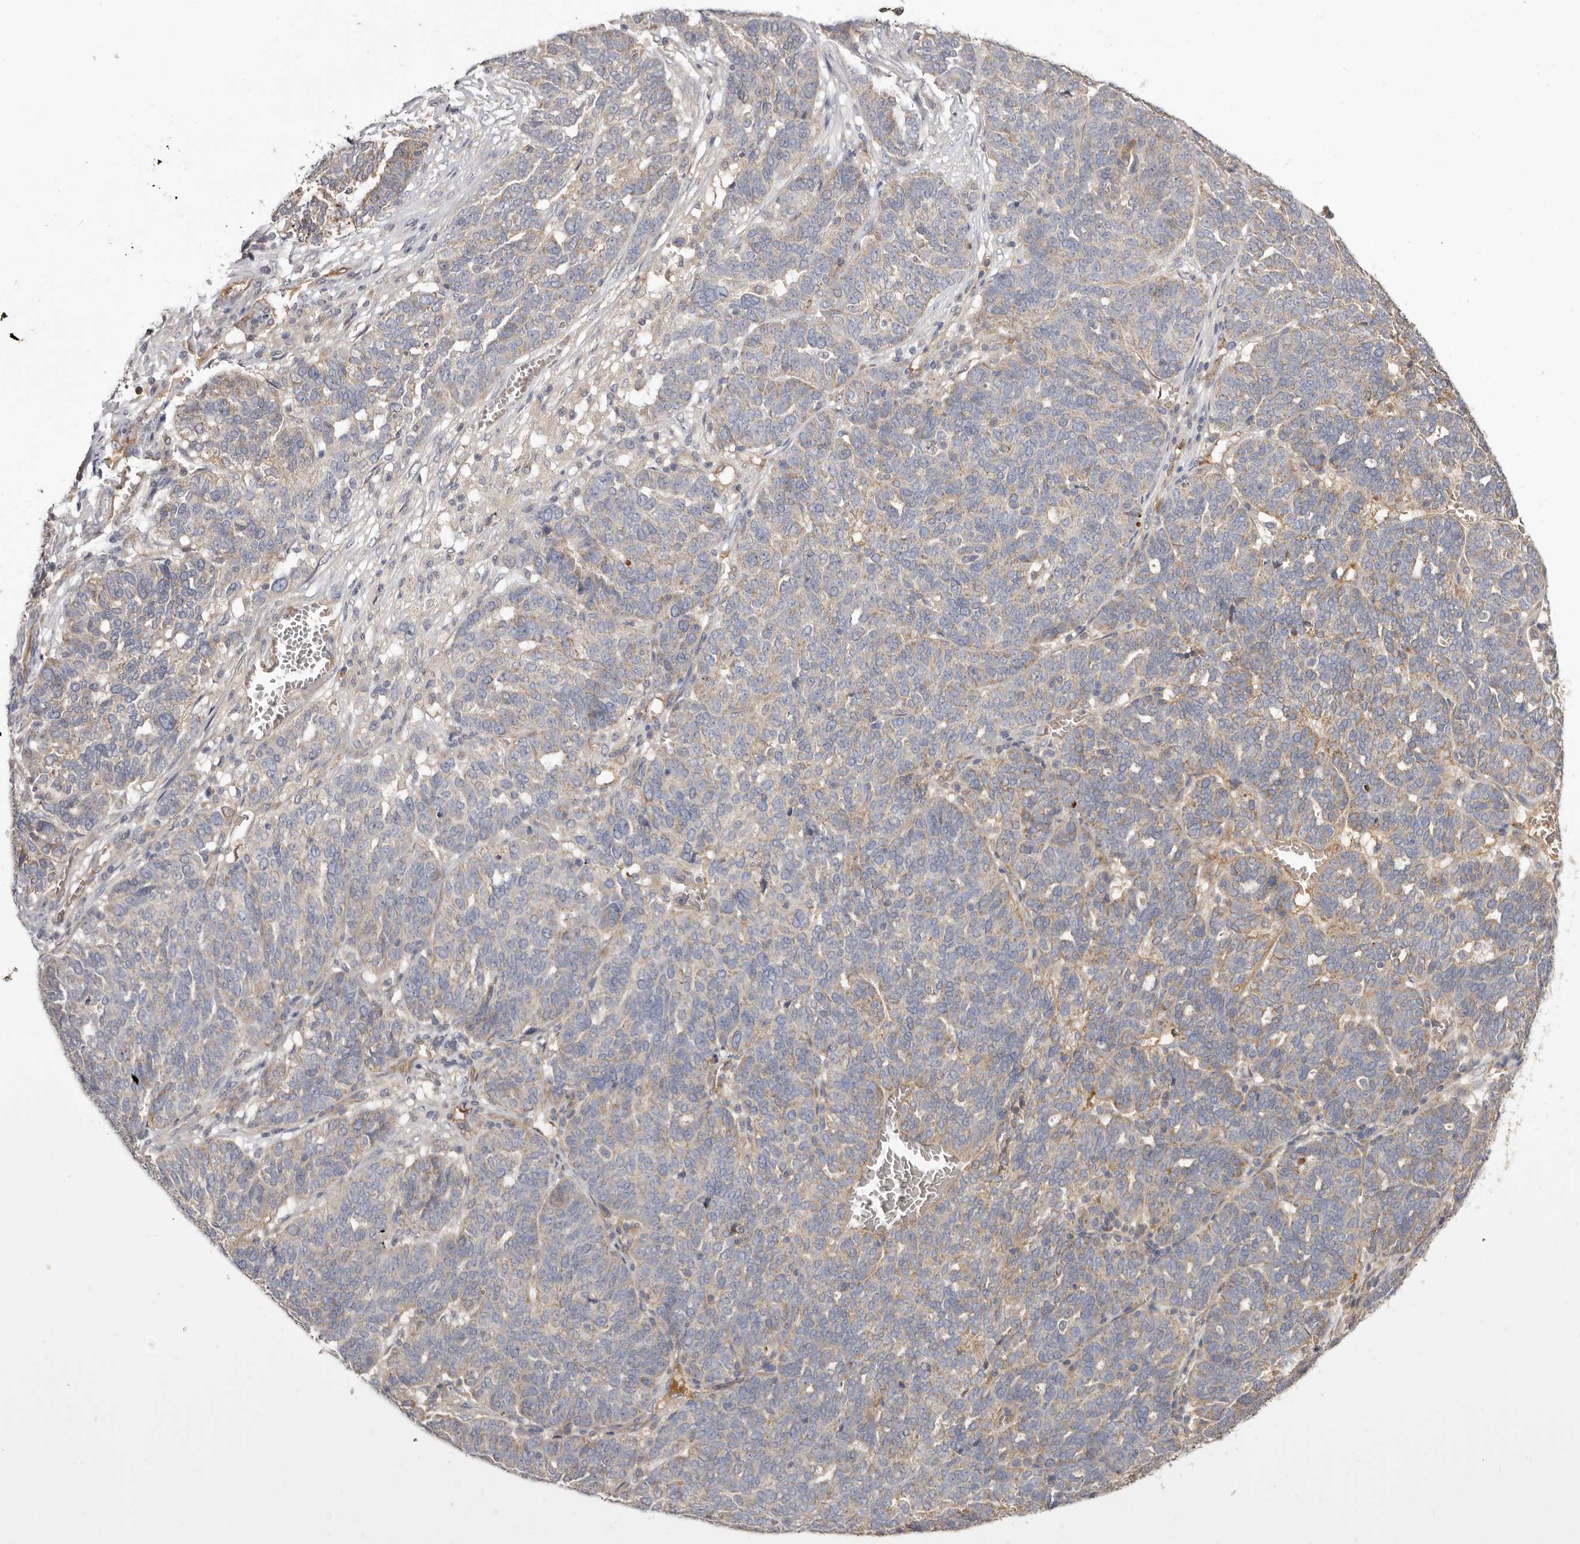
{"staining": {"intensity": "negative", "quantity": "none", "location": "none"}, "tissue": "ovarian cancer", "cell_type": "Tumor cells", "image_type": "cancer", "snomed": [{"axis": "morphology", "description": "Cystadenocarcinoma, serous, NOS"}, {"axis": "topography", "description": "Ovary"}], "caption": "A high-resolution histopathology image shows immunohistochemistry (IHC) staining of serous cystadenocarcinoma (ovarian), which reveals no significant positivity in tumor cells. (Immunohistochemistry, brightfield microscopy, high magnification).", "gene": "ADAMTS9", "patient": {"sex": "female", "age": 59}}